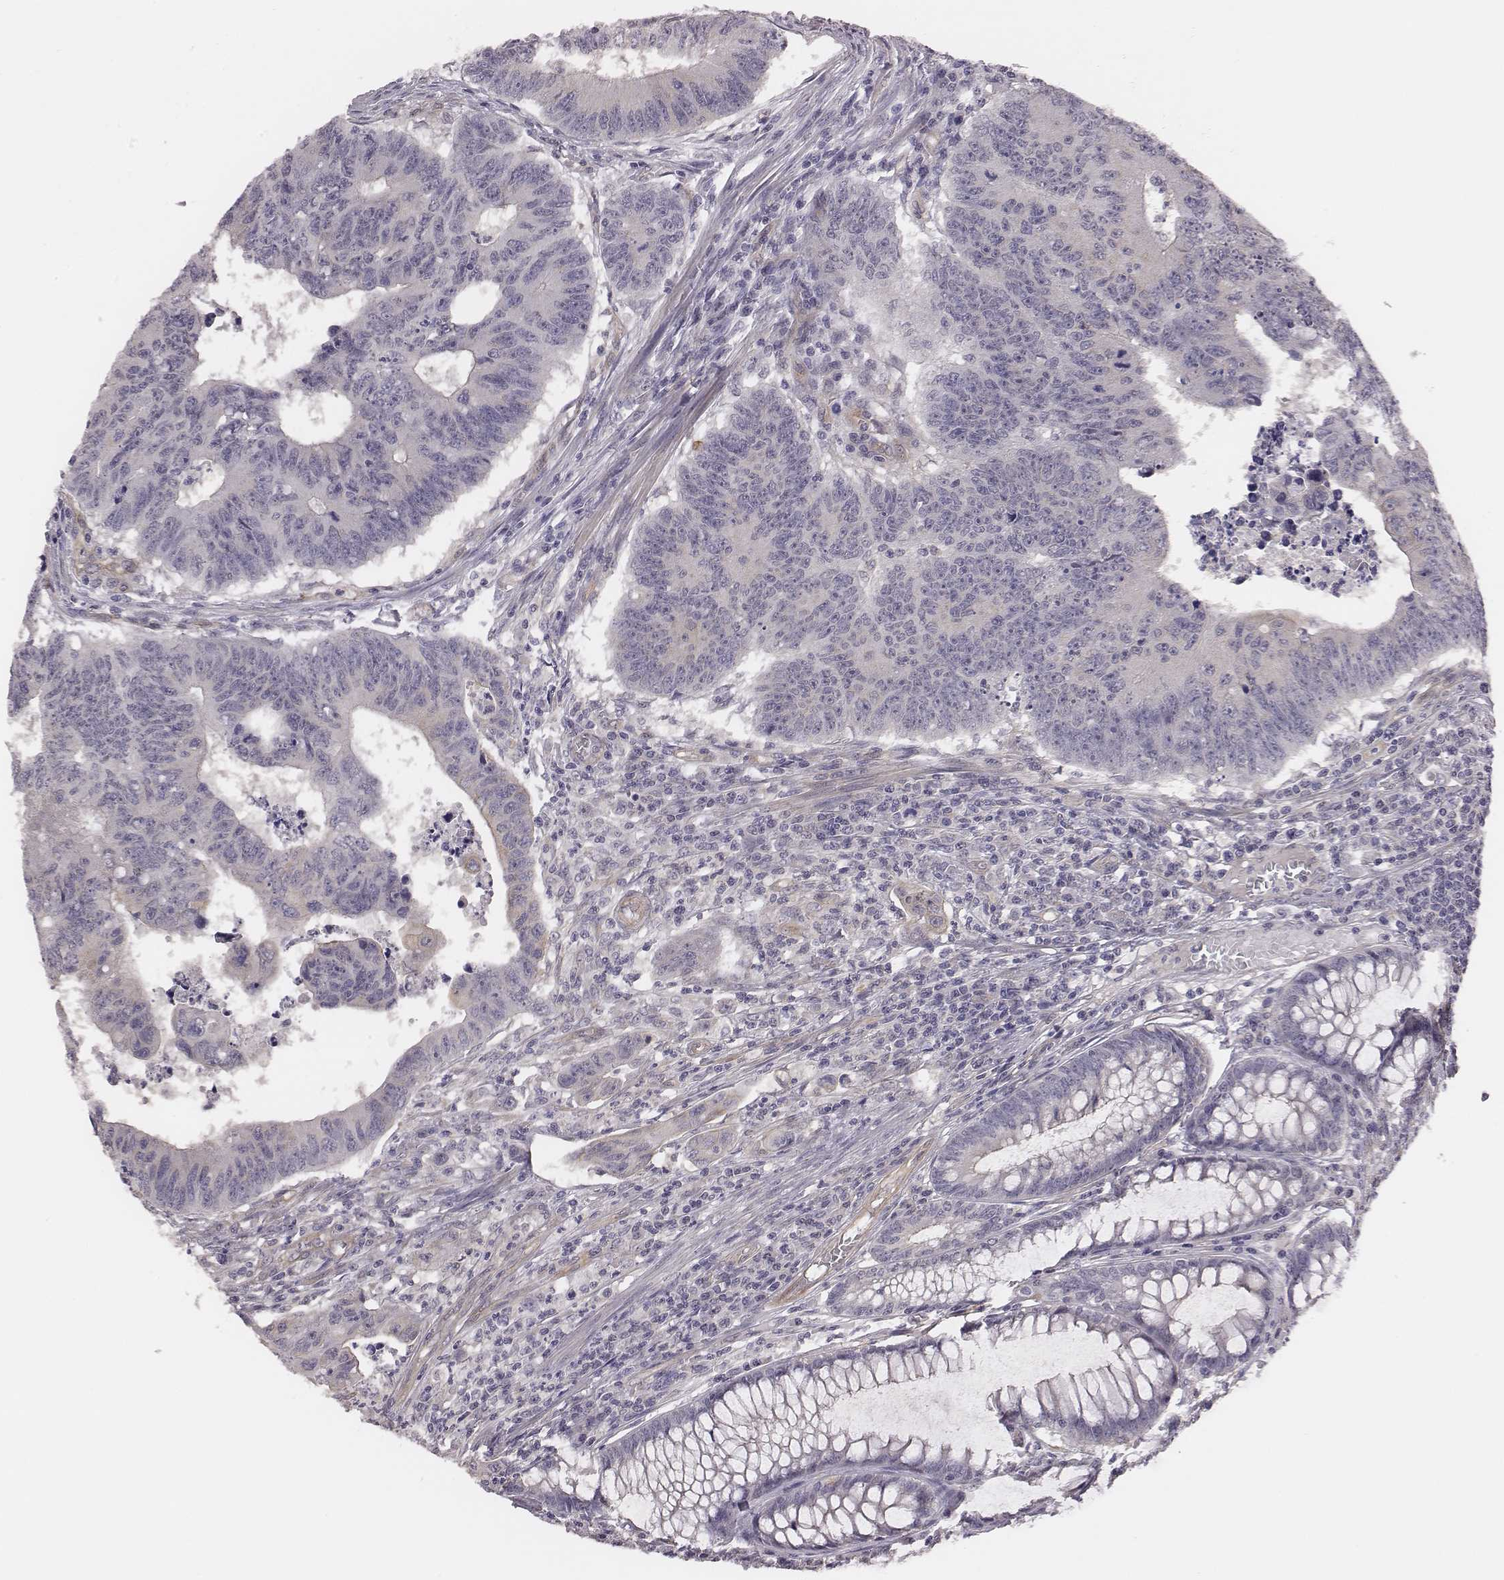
{"staining": {"intensity": "negative", "quantity": "none", "location": "none"}, "tissue": "colorectal cancer", "cell_type": "Tumor cells", "image_type": "cancer", "snomed": [{"axis": "morphology", "description": "Adenocarcinoma, NOS"}, {"axis": "topography", "description": "Rectum"}], "caption": "The photomicrograph demonstrates no staining of tumor cells in colorectal cancer.", "gene": "SCARF1", "patient": {"sex": "female", "age": 85}}